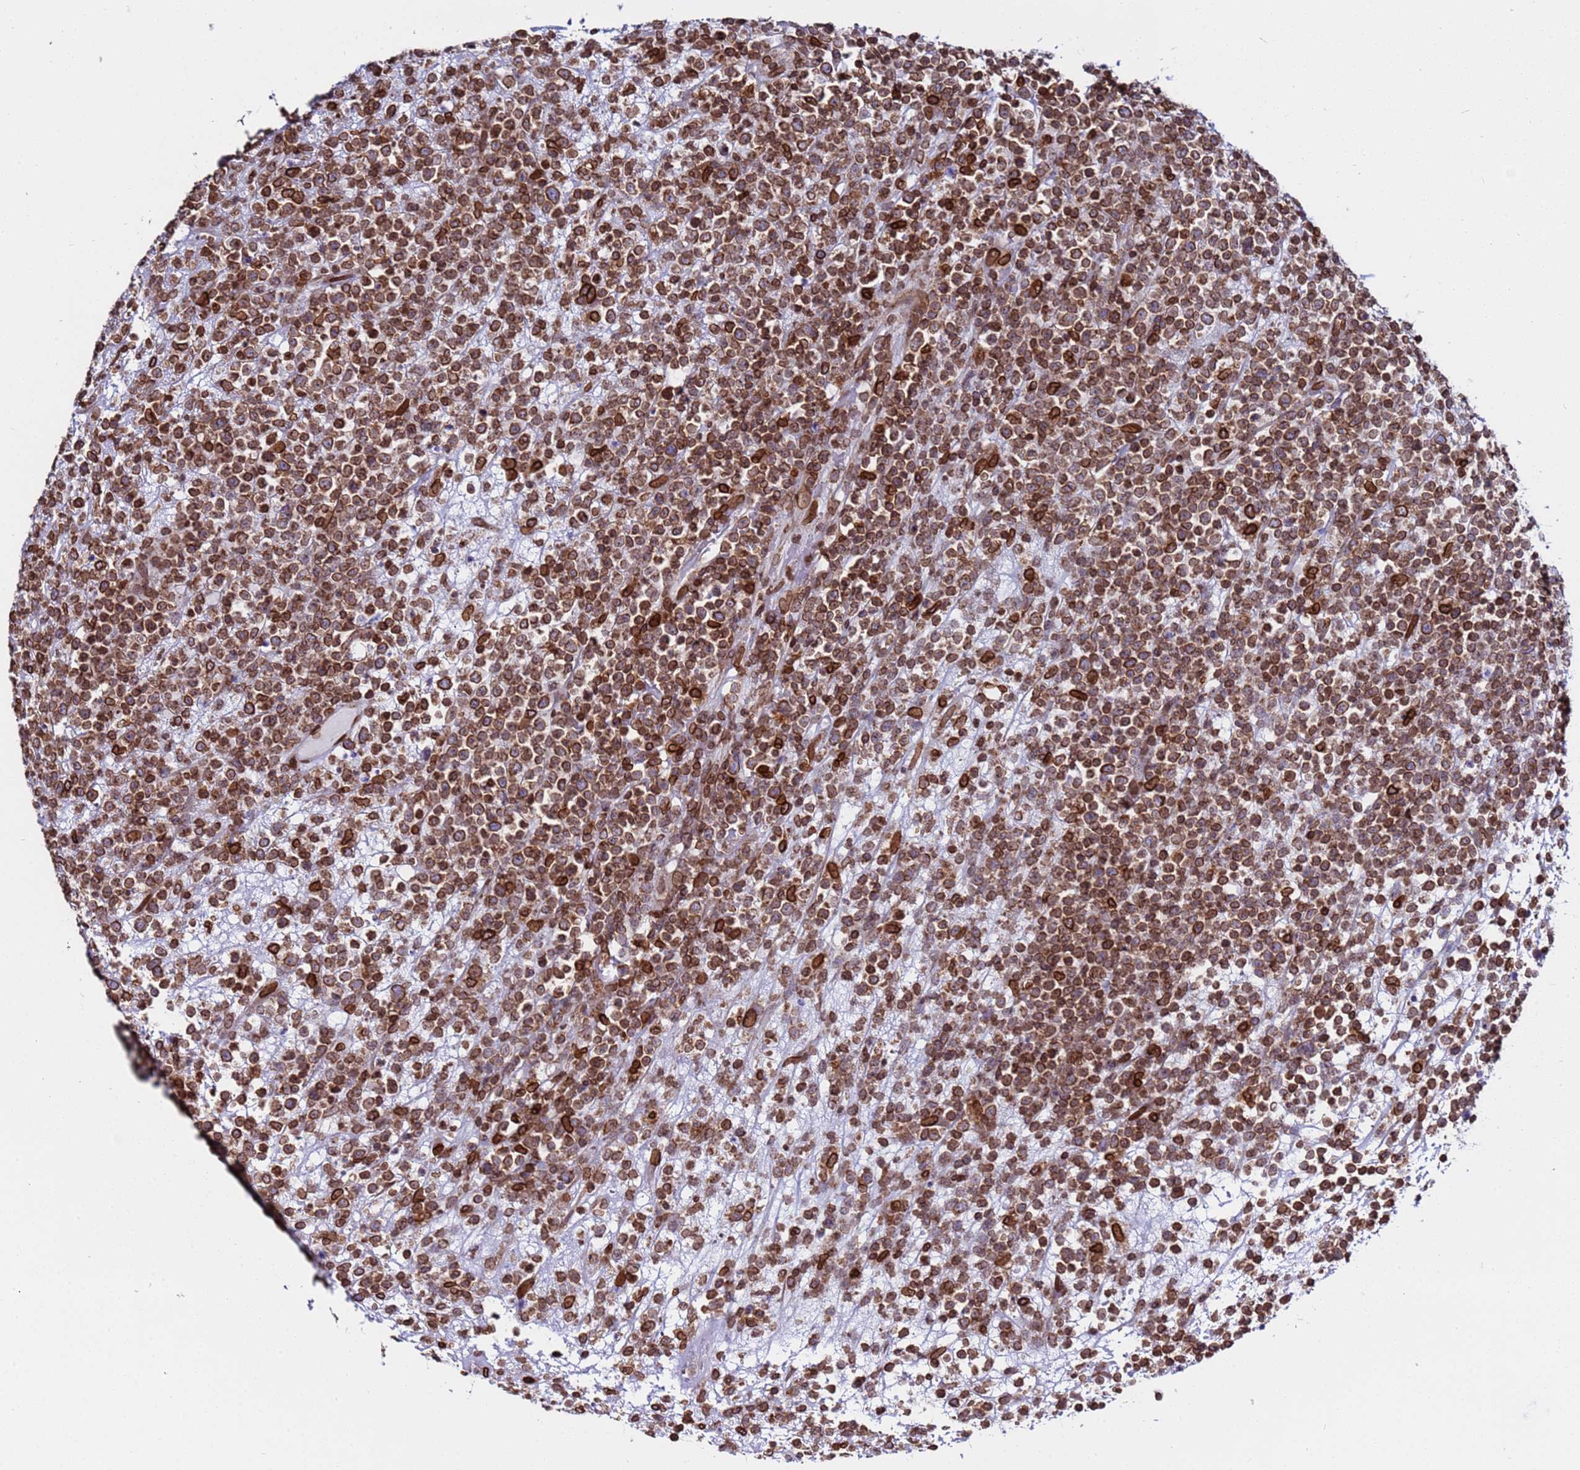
{"staining": {"intensity": "moderate", "quantity": ">75%", "location": "cytoplasmic/membranous"}, "tissue": "lymphoma", "cell_type": "Tumor cells", "image_type": "cancer", "snomed": [{"axis": "morphology", "description": "Malignant lymphoma, non-Hodgkin's type, High grade"}, {"axis": "topography", "description": "Colon"}], "caption": "Immunohistochemical staining of human lymphoma reveals medium levels of moderate cytoplasmic/membranous staining in about >75% of tumor cells.", "gene": "TOR1AIP1", "patient": {"sex": "female", "age": 53}}